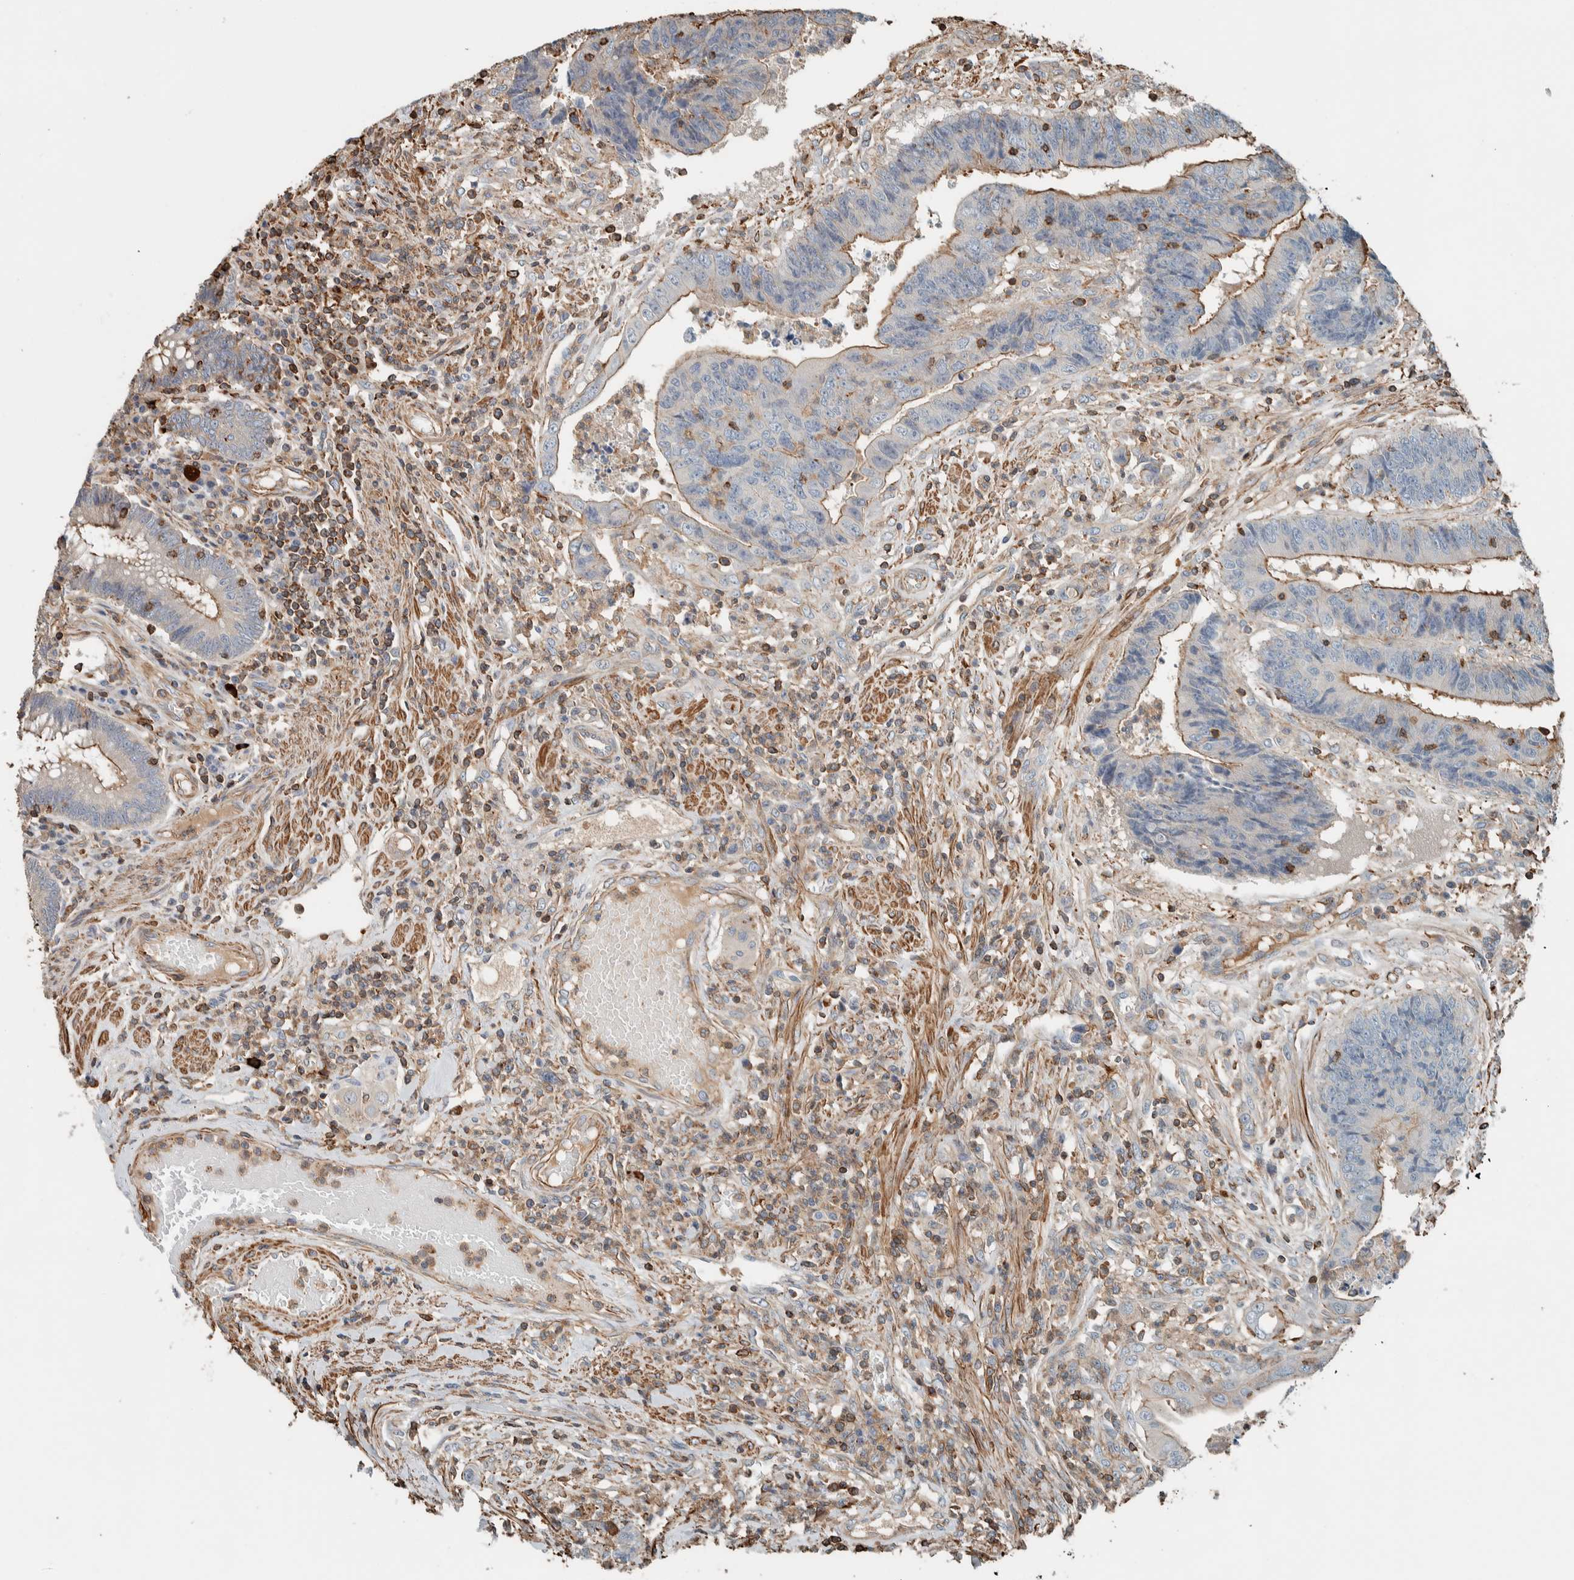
{"staining": {"intensity": "moderate", "quantity": "25%-75%", "location": "cytoplasmic/membranous"}, "tissue": "colorectal cancer", "cell_type": "Tumor cells", "image_type": "cancer", "snomed": [{"axis": "morphology", "description": "Adenocarcinoma, NOS"}, {"axis": "topography", "description": "Rectum"}], "caption": "Brown immunohistochemical staining in colorectal adenocarcinoma reveals moderate cytoplasmic/membranous positivity in about 25%-75% of tumor cells.", "gene": "CTBP2", "patient": {"sex": "male", "age": 84}}